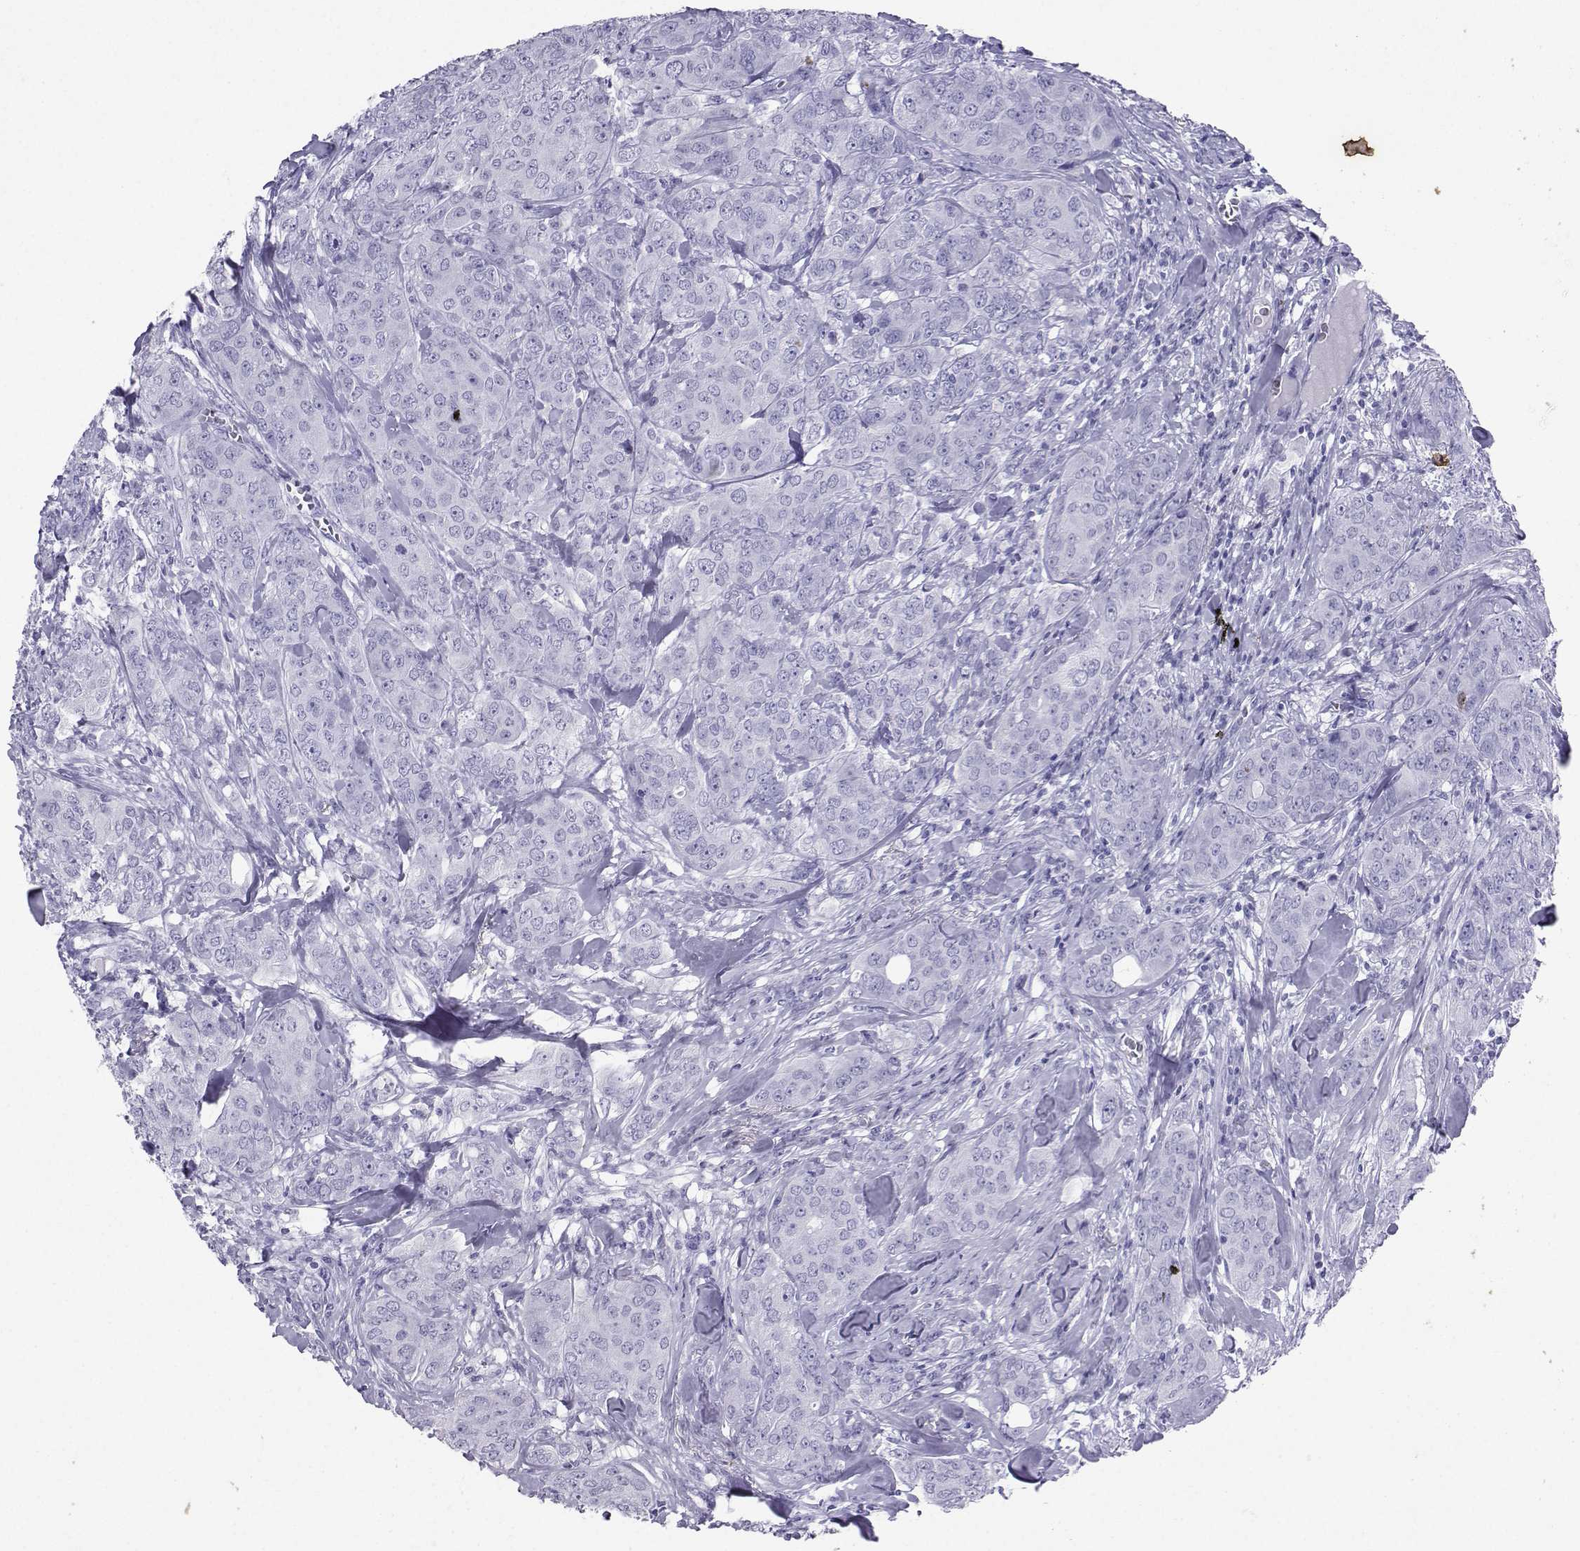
{"staining": {"intensity": "negative", "quantity": "none", "location": "none"}, "tissue": "breast cancer", "cell_type": "Tumor cells", "image_type": "cancer", "snomed": [{"axis": "morphology", "description": "Duct carcinoma"}, {"axis": "topography", "description": "Breast"}], "caption": "This is an immunohistochemistry histopathology image of human intraductal carcinoma (breast). There is no staining in tumor cells.", "gene": "LORICRIN", "patient": {"sex": "female", "age": 43}}